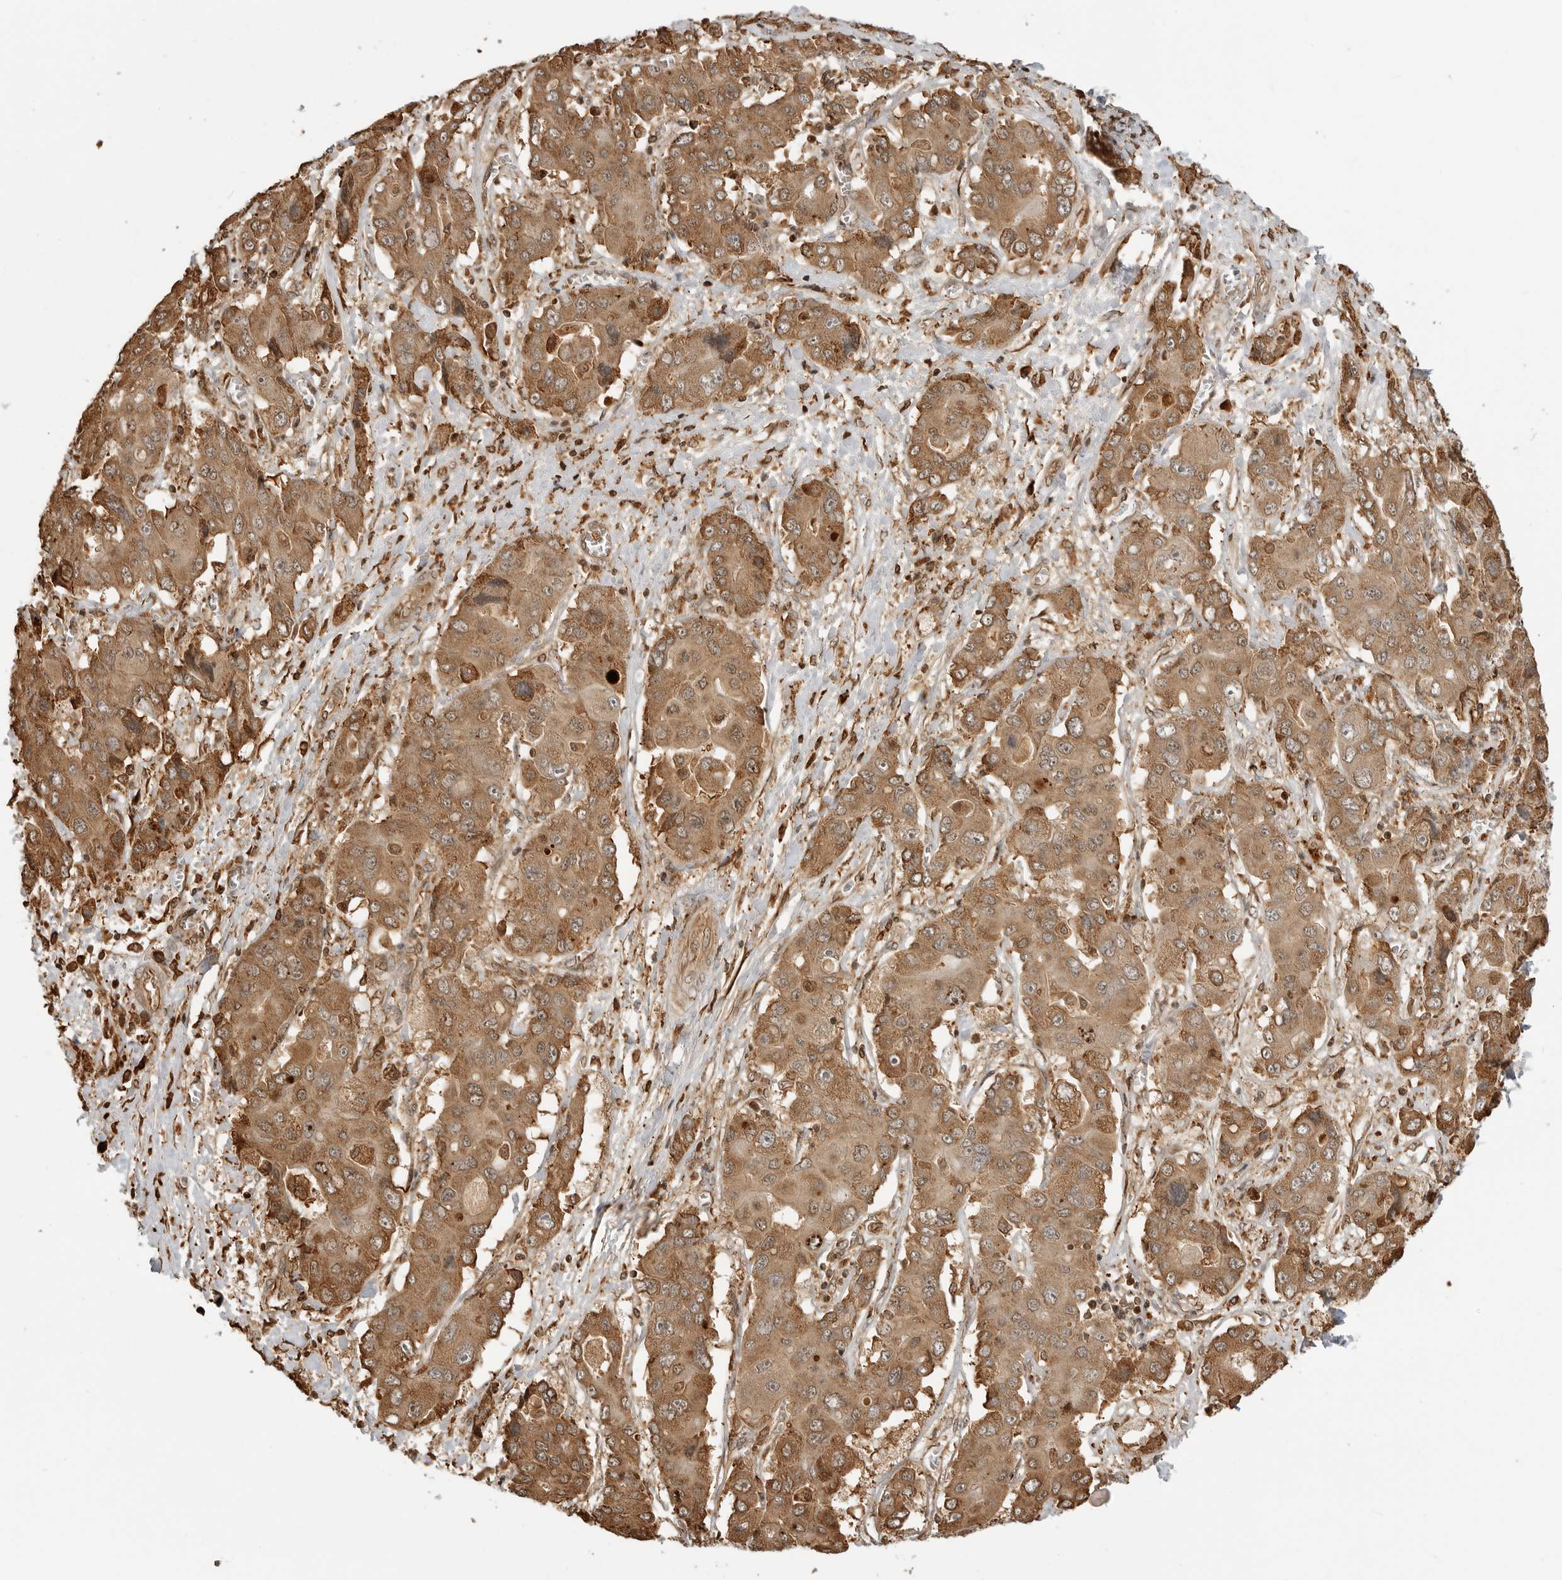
{"staining": {"intensity": "moderate", "quantity": ">75%", "location": "cytoplasmic/membranous,nuclear"}, "tissue": "liver cancer", "cell_type": "Tumor cells", "image_type": "cancer", "snomed": [{"axis": "morphology", "description": "Cholangiocarcinoma"}, {"axis": "topography", "description": "Liver"}], "caption": "Protein staining of liver cancer tissue demonstrates moderate cytoplasmic/membranous and nuclear staining in approximately >75% of tumor cells. Using DAB (3,3'-diaminobenzidine) (brown) and hematoxylin (blue) stains, captured at high magnification using brightfield microscopy.", "gene": "BMP2K", "patient": {"sex": "male", "age": 67}}